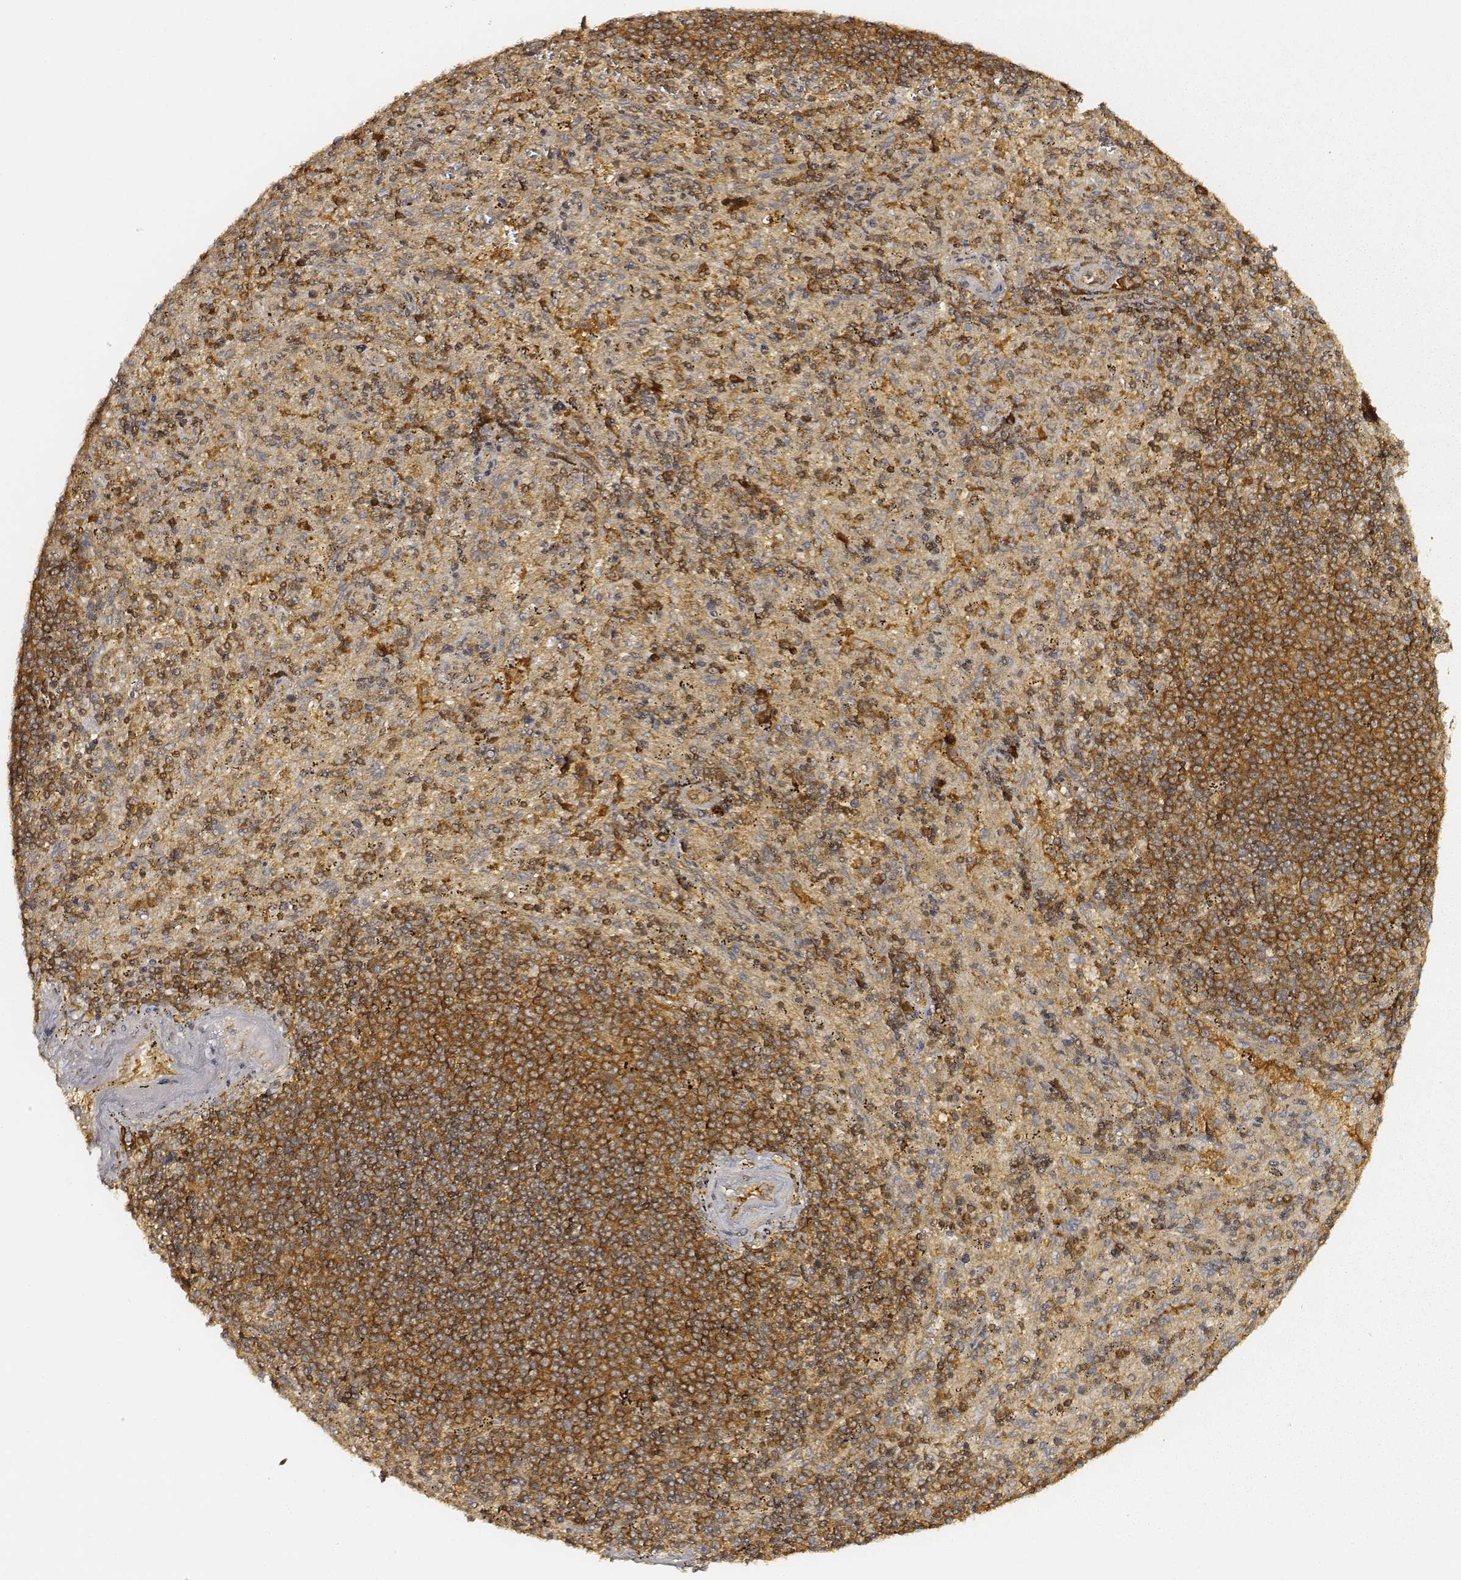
{"staining": {"intensity": "strong", "quantity": ">75%", "location": "cytoplasmic/membranous"}, "tissue": "spleen", "cell_type": "Cells in red pulp", "image_type": "normal", "snomed": [{"axis": "morphology", "description": "Normal tissue, NOS"}, {"axis": "topography", "description": "Spleen"}], "caption": "A brown stain highlights strong cytoplasmic/membranous expression of a protein in cells in red pulp of normal human spleen.", "gene": "CARS1", "patient": {"sex": "male", "age": 57}}